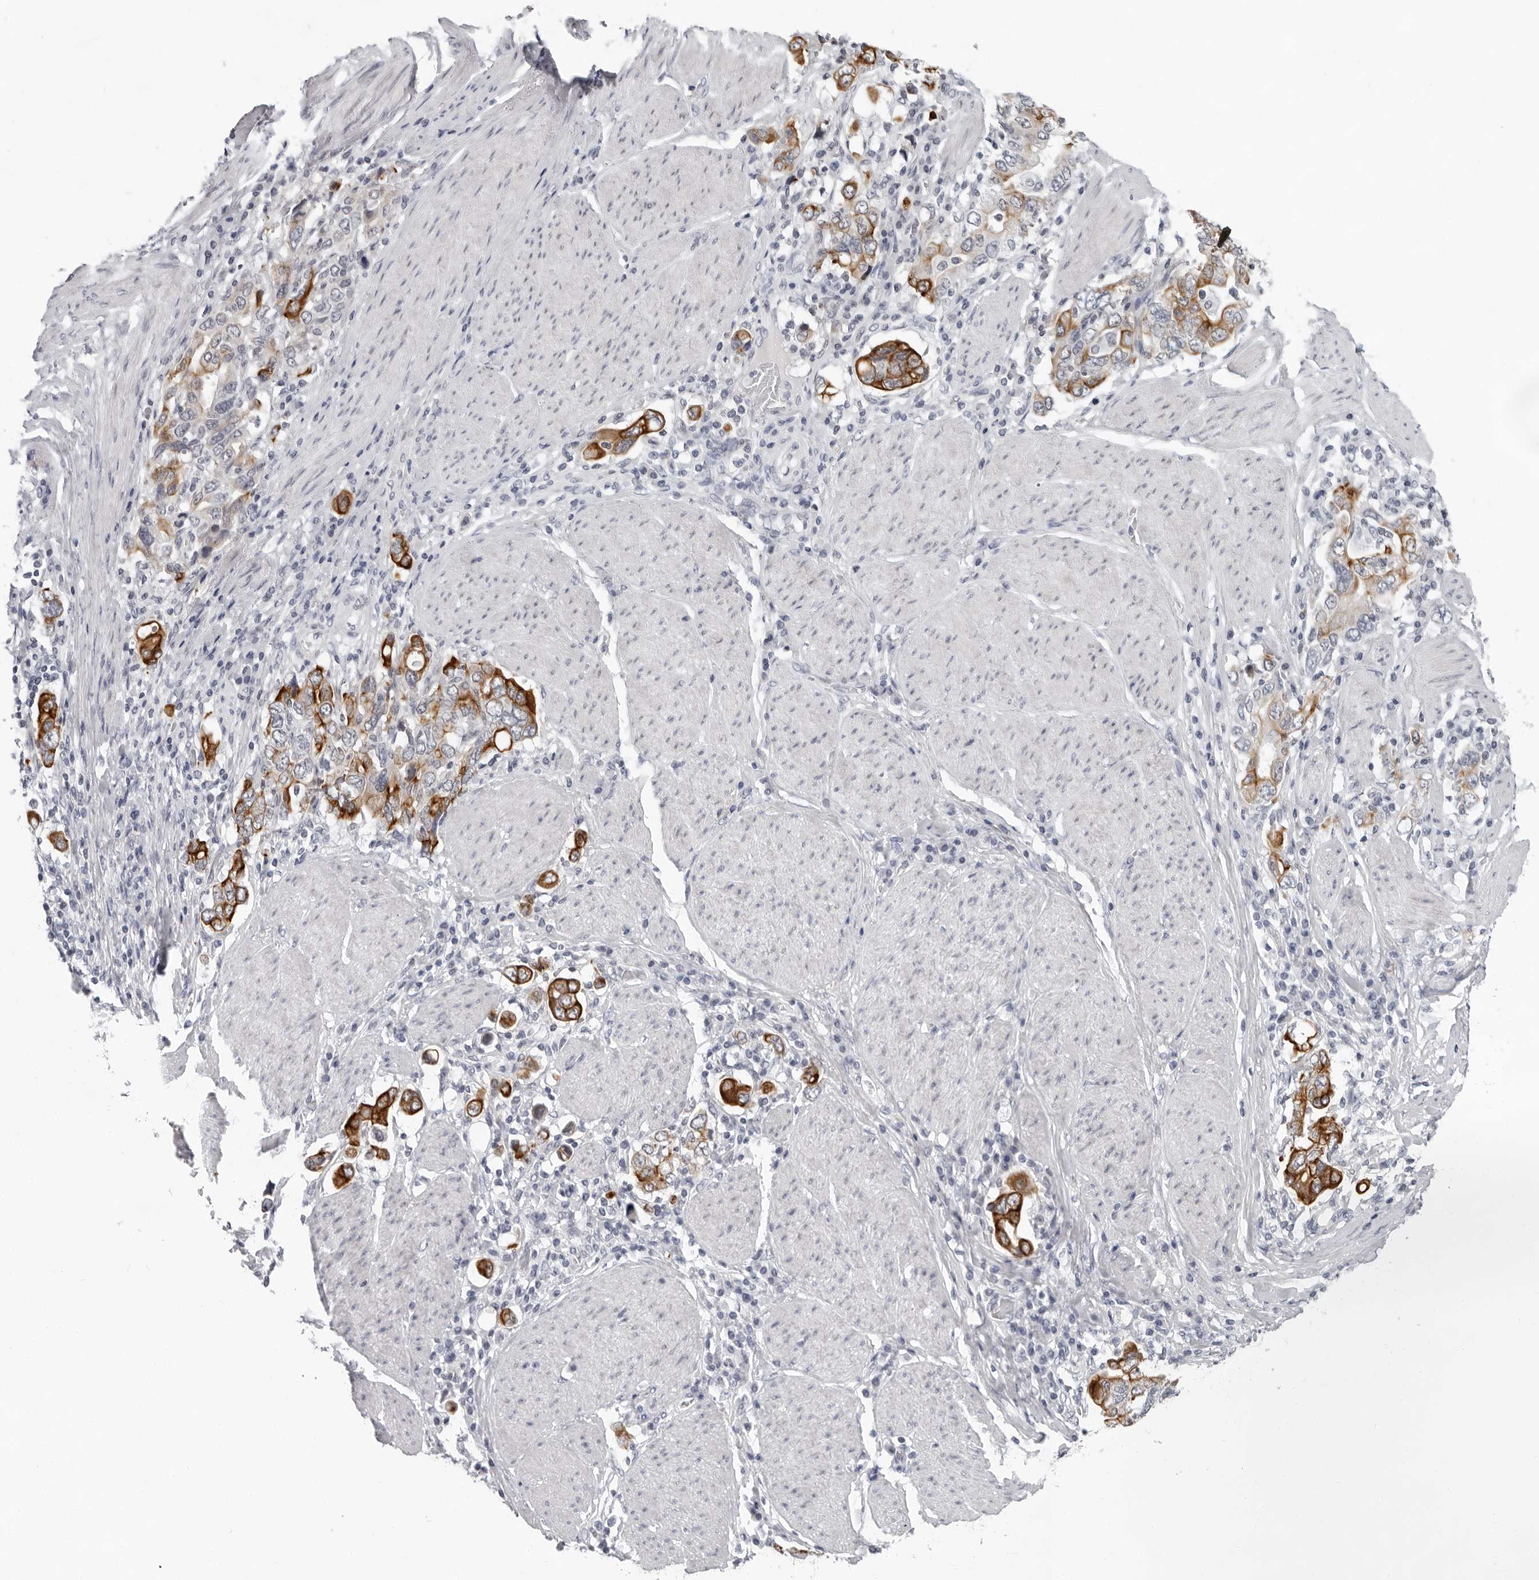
{"staining": {"intensity": "strong", "quantity": ">75%", "location": "cytoplasmic/membranous"}, "tissue": "stomach cancer", "cell_type": "Tumor cells", "image_type": "cancer", "snomed": [{"axis": "morphology", "description": "Adenocarcinoma, NOS"}, {"axis": "topography", "description": "Stomach, upper"}], "caption": "An immunohistochemistry (IHC) photomicrograph of tumor tissue is shown. Protein staining in brown highlights strong cytoplasmic/membranous positivity in stomach cancer within tumor cells. (DAB (3,3'-diaminobenzidine) = brown stain, brightfield microscopy at high magnification).", "gene": "CCDC28B", "patient": {"sex": "male", "age": 62}}